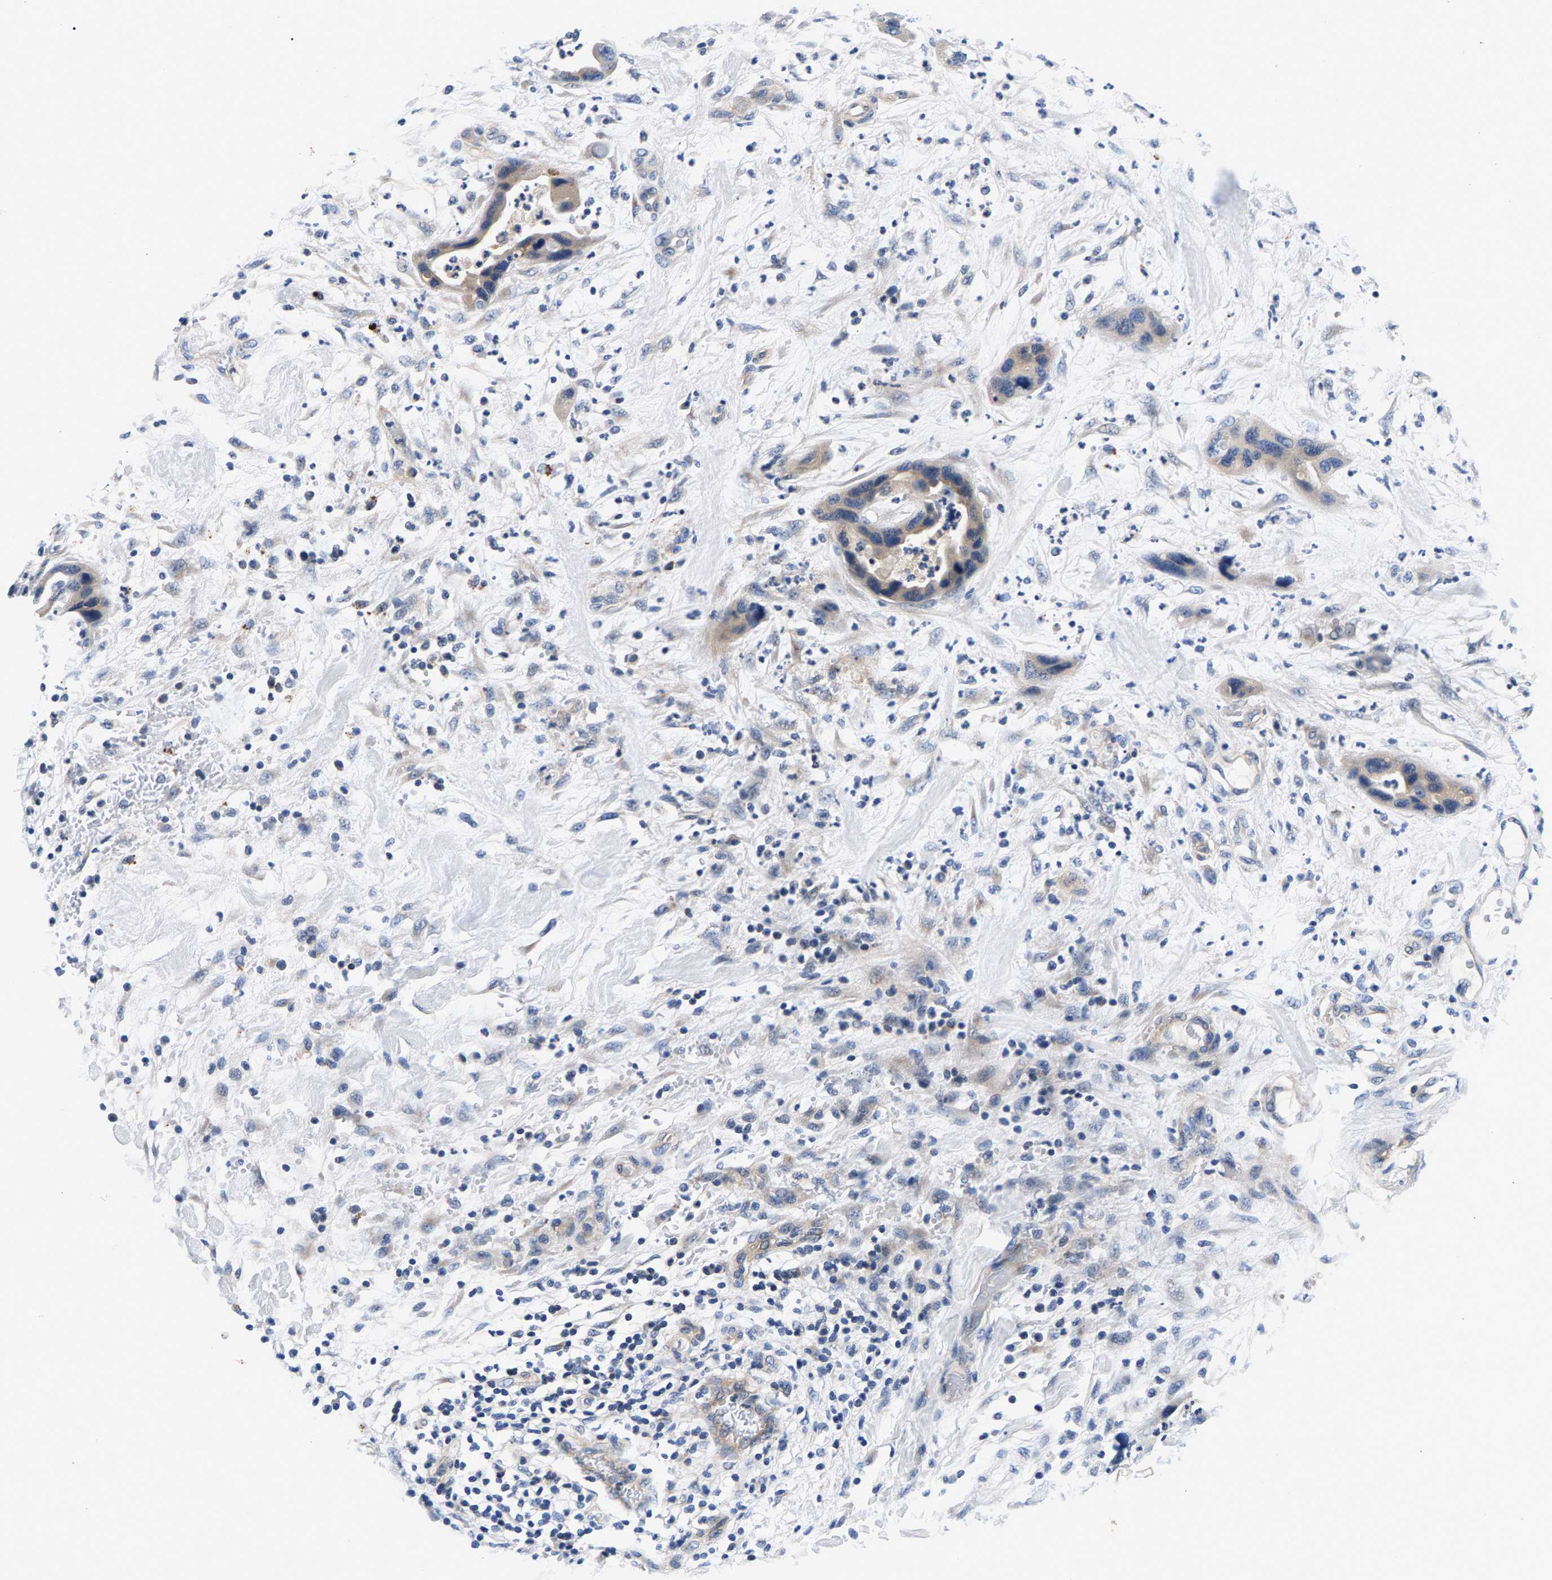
{"staining": {"intensity": "weak", "quantity": ">75%", "location": "cytoplasmic/membranous"}, "tissue": "pancreatic cancer", "cell_type": "Tumor cells", "image_type": "cancer", "snomed": [{"axis": "morphology", "description": "Adenocarcinoma, NOS"}, {"axis": "topography", "description": "Pancreas"}], "caption": "Pancreatic adenocarcinoma stained with DAB (3,3'-diaminobenzidine) IHC shows low levels of weak cytoplasmic/membranous staining in approximately >75% of tumor cells.", "gene": "P2RY4", "patient": {"sex": "female", "age": 71}}